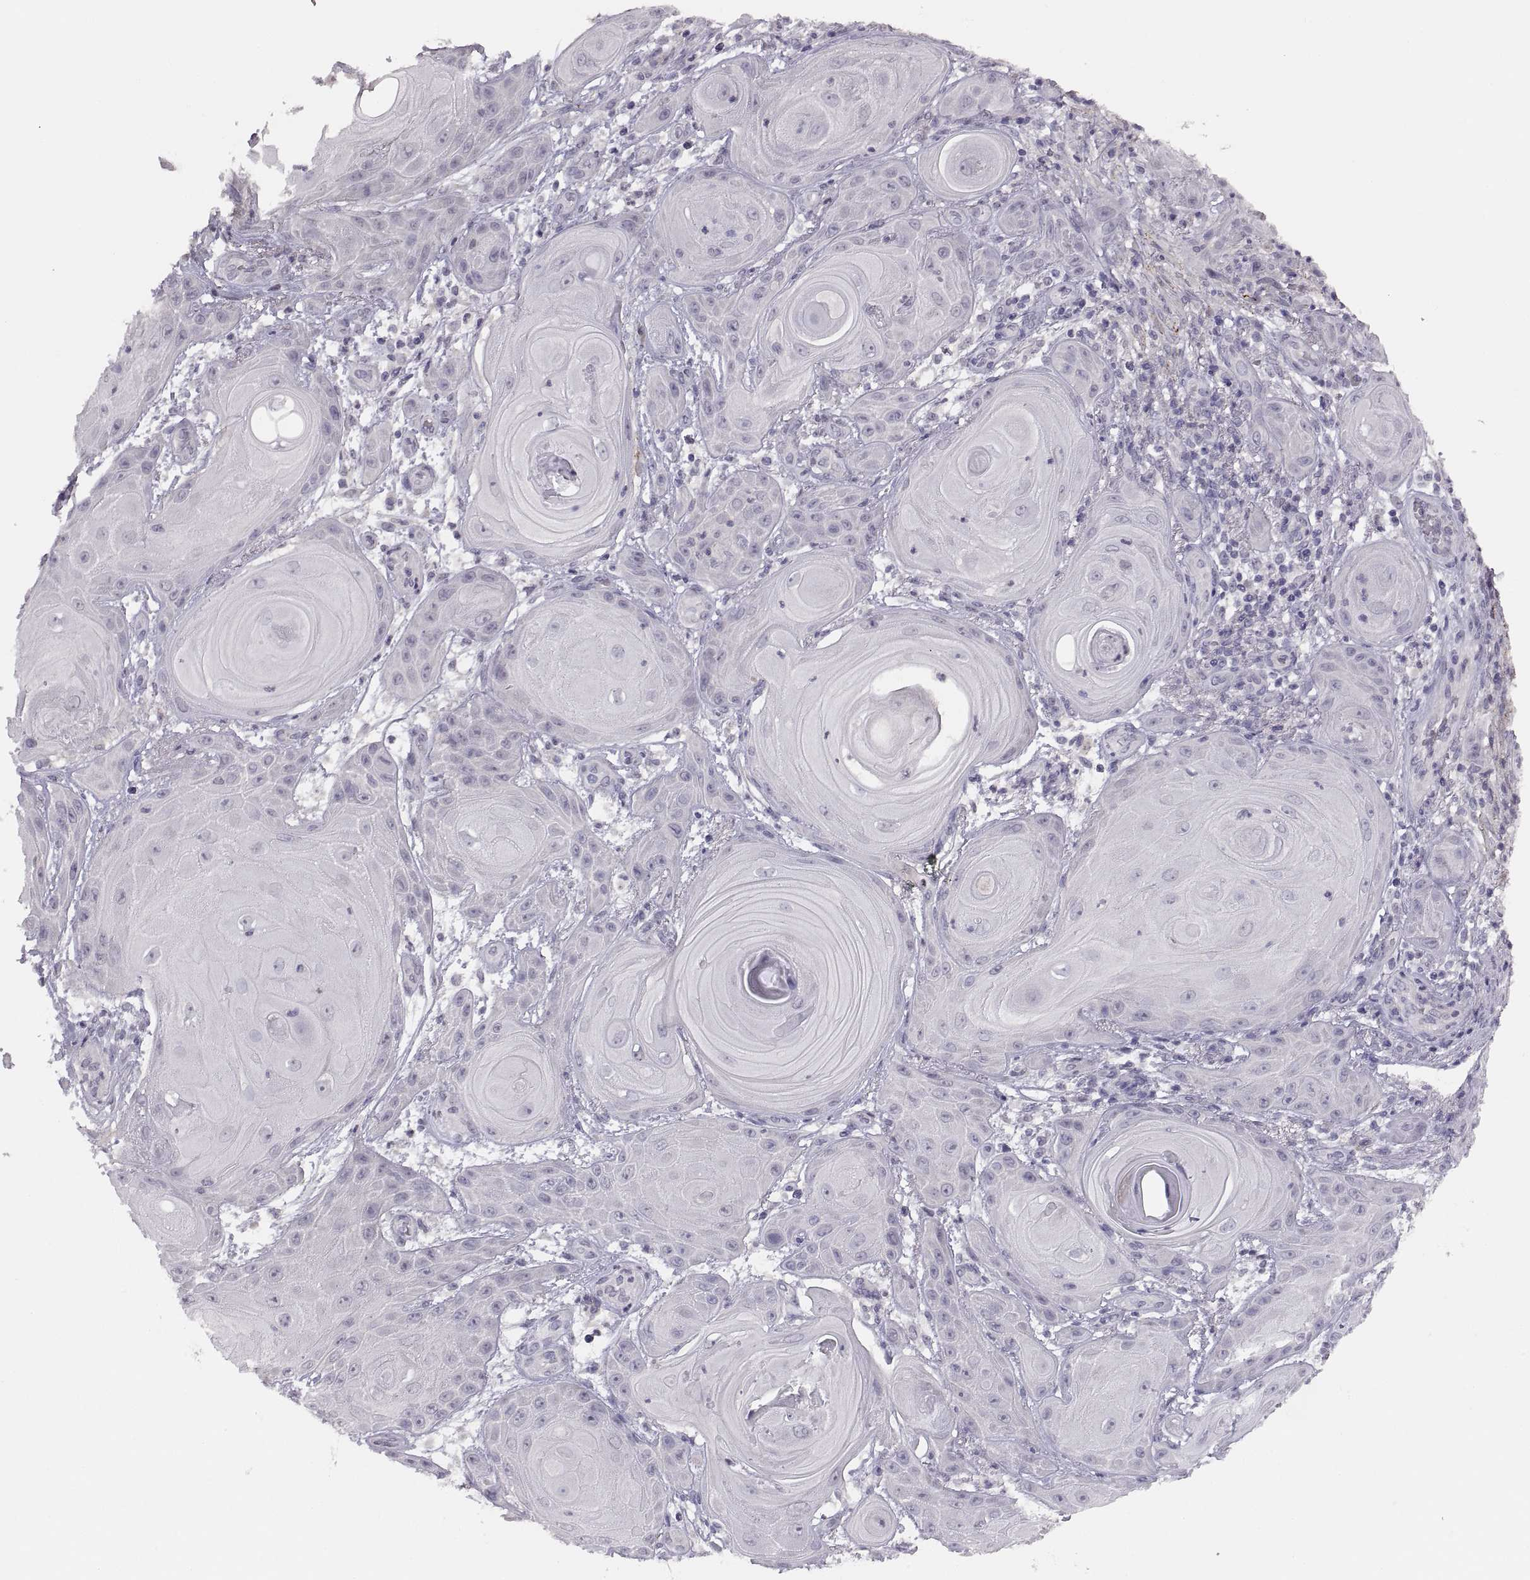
{"staining": {"intensity": "negative", "quantity": "none", "location": "none"}, "tissue": "skin cancer", "cell_type": "Tumor cells", "image_type": "cancer", "snomed": [{"axis": "morphology", "description": "Squamous cell carcinoma, NOS"}, {"axis": "topography", "description": "Skin"}], "caption": "DAB (3,3'-diaminobenzidine) immunohistochemical staining of human skin squamous cell carcinoma shows no significant expression in tumor cells. (DAB (3,3'-diaminobenzidine) IHC, high magnification).", "gene": "CDH2", "patient": {"sex": "male", "age": 62}}